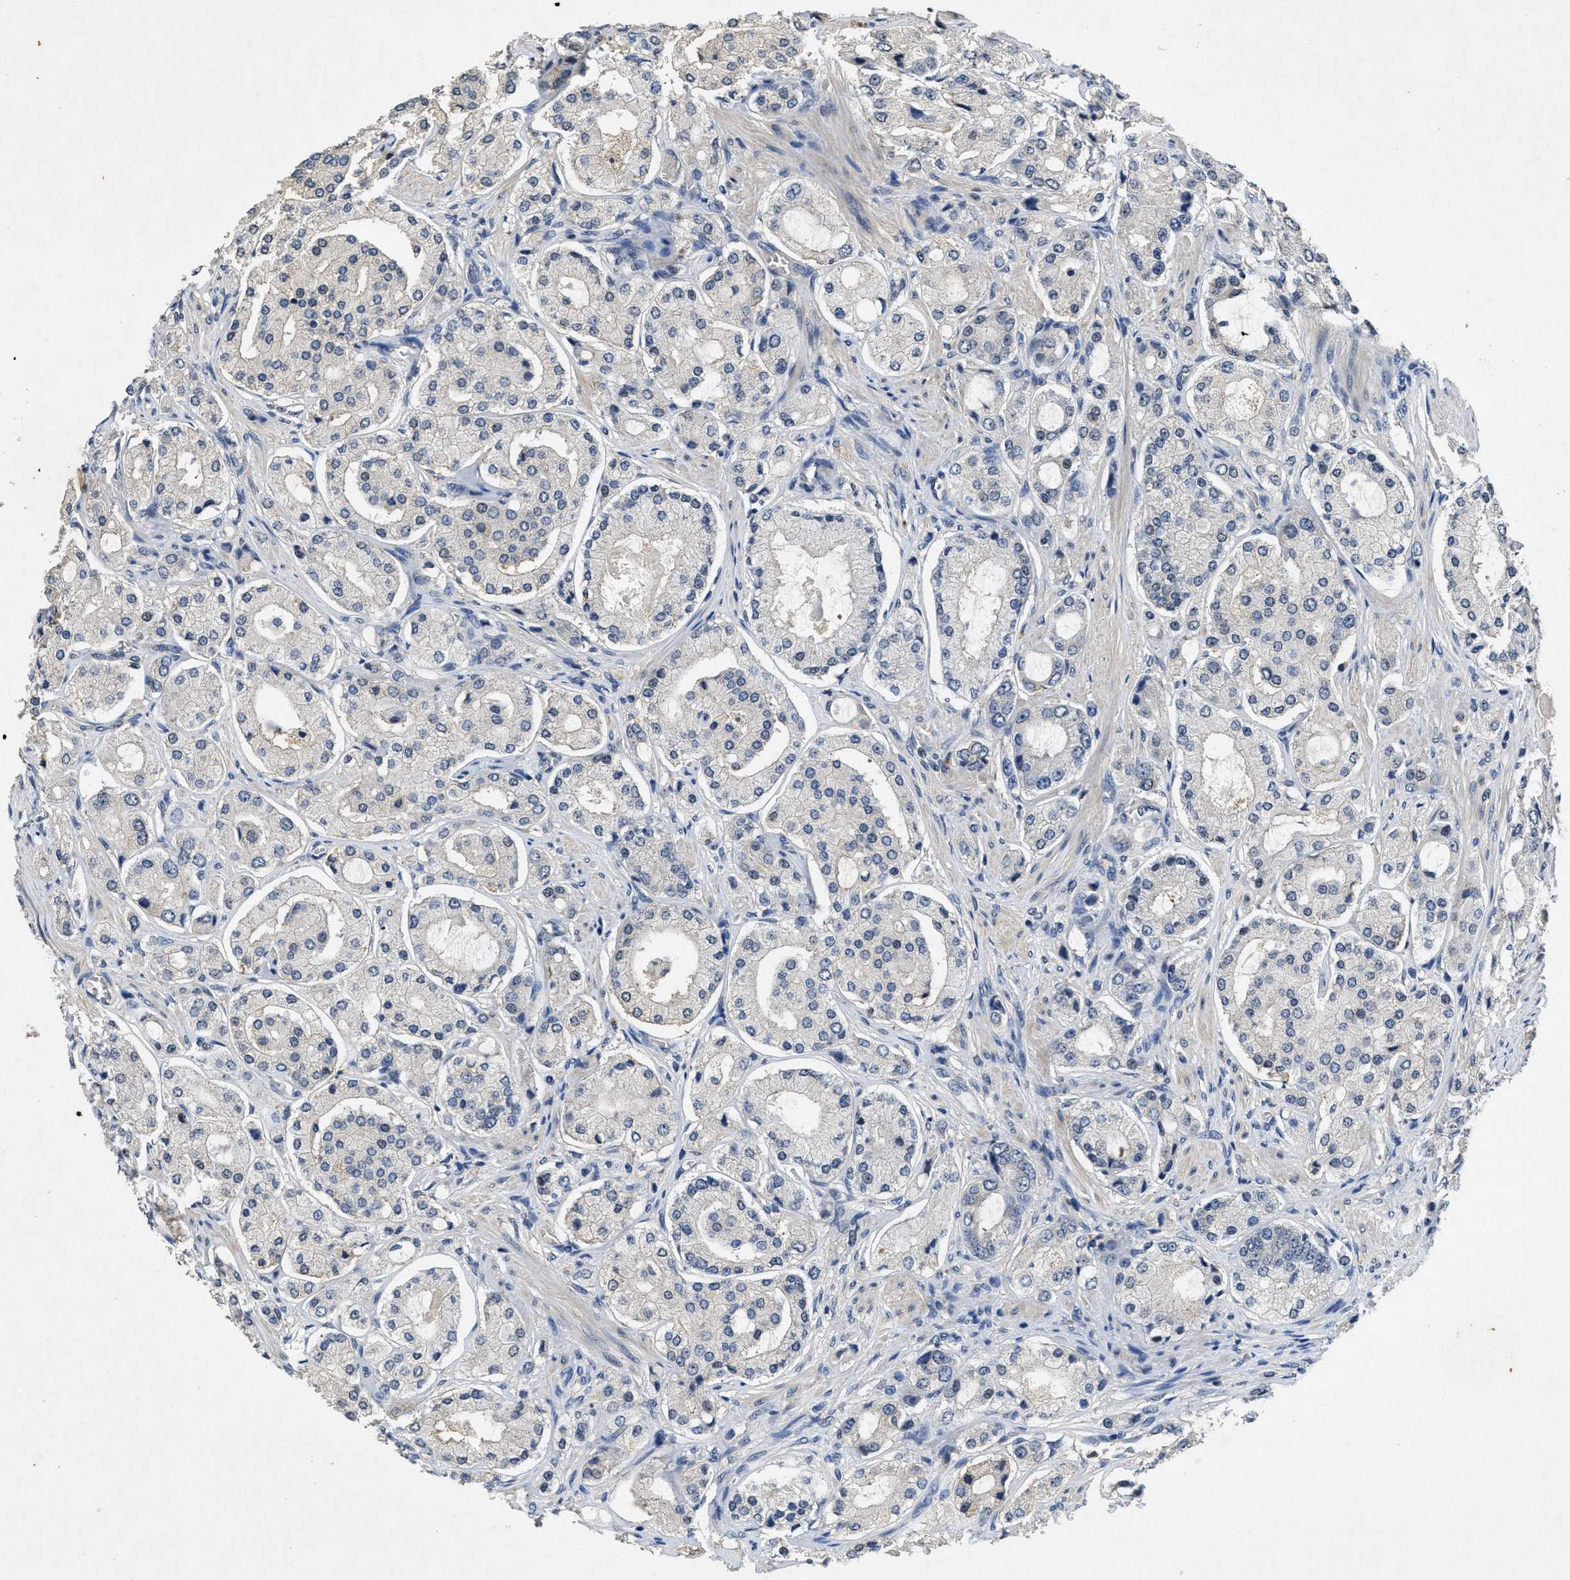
{"staining": {"intensity": "moderate", "quantity": "<25%", "location": "nuclear"}, "tissue": "prostate cancer", "cell_type": "Tumor cells", "image_type": "cancer", "snomed": [{"axis": "morphology", "description": "Adenocarcinoma, High grade"}, {"axis": "topography", "description": "Prostate"}], "caption": "The histopathology image demonstrates a brown stain indicating the presence of a protein in the nuclear of tumor cells in prostate high-grade adenocarcinoma.", "gene": "PAPOLG", "patient": {"sex": "male", "age": 65}}